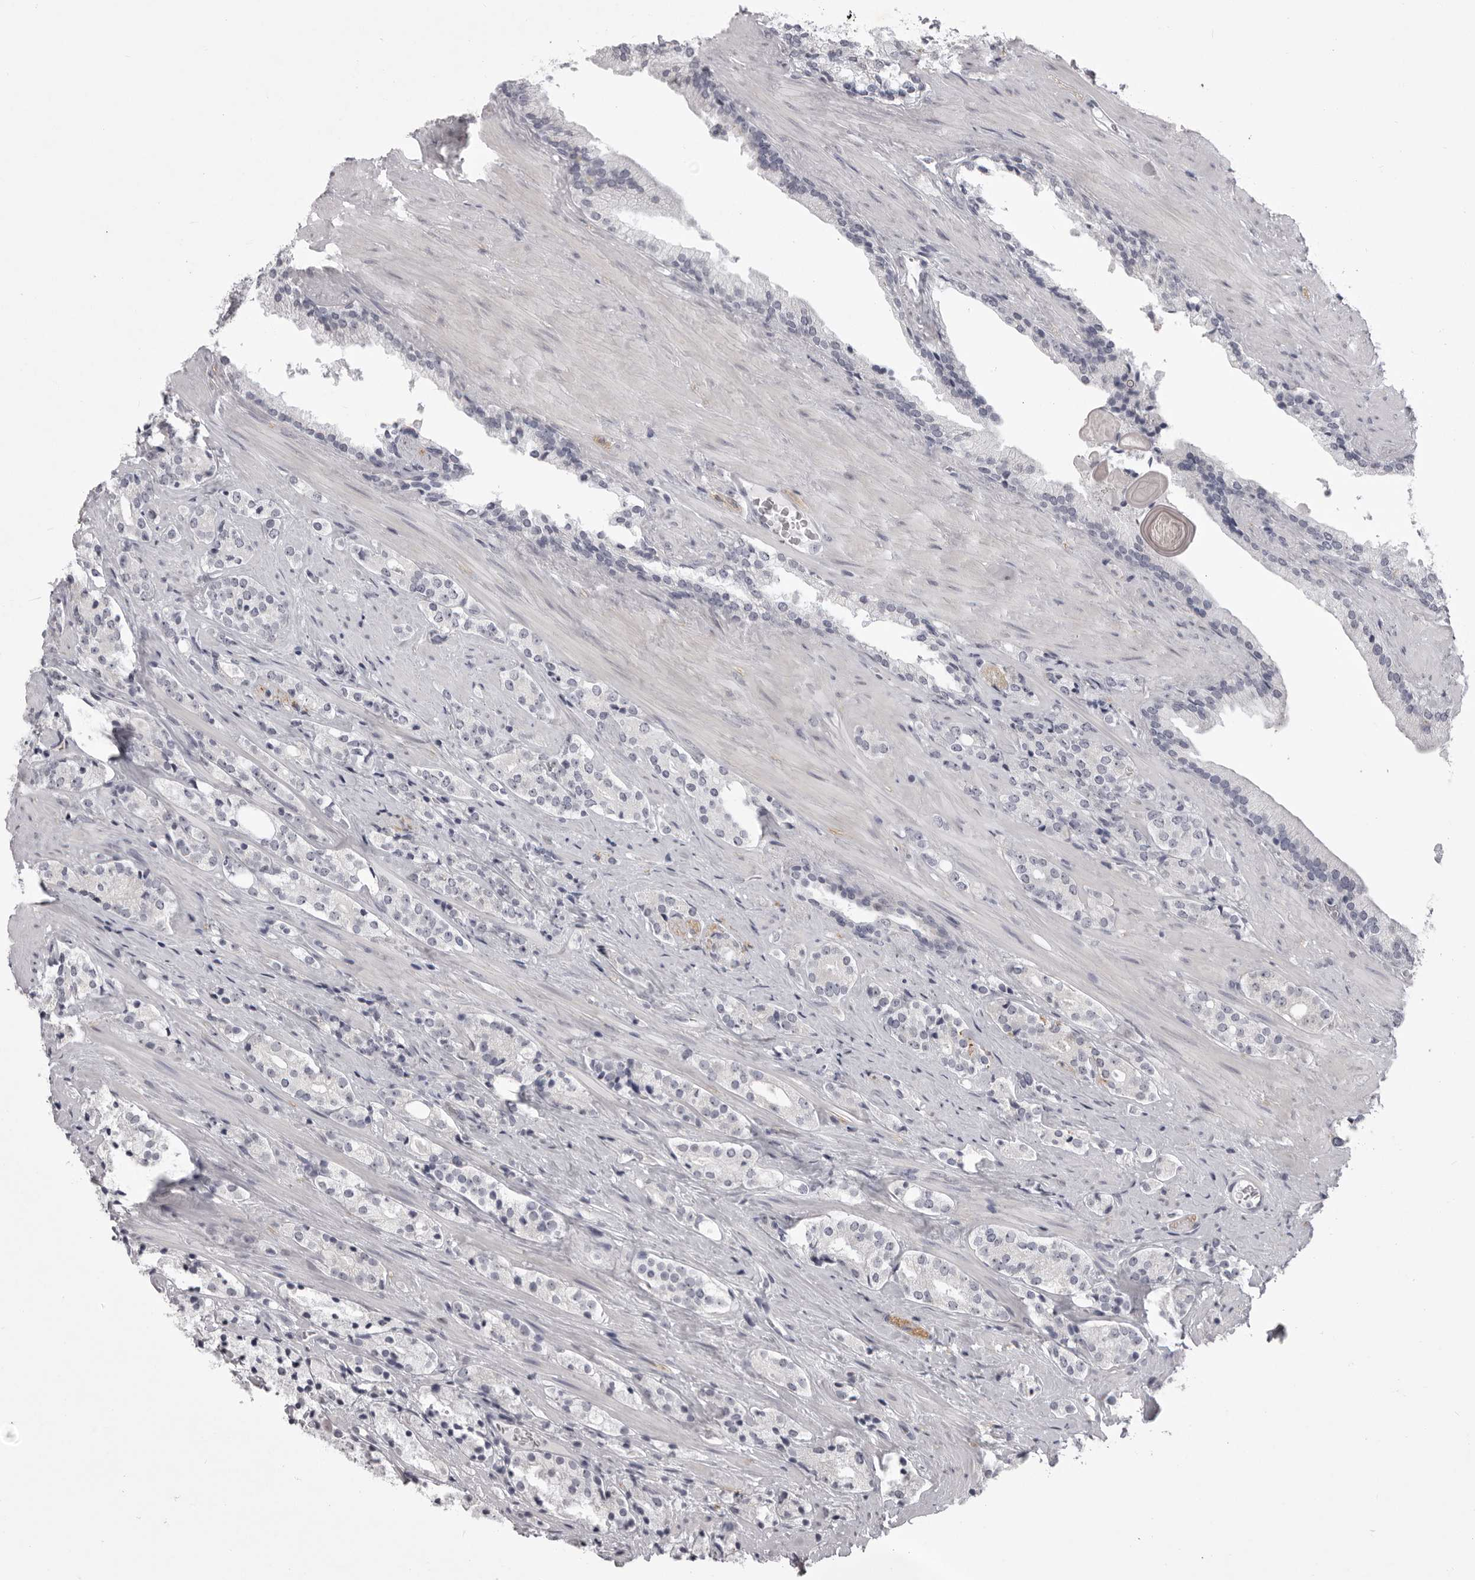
{"staining": {"intensity": "negative", "quantity": "none", "location": "none"}, "tissue": "prostate cancer", "cell_type": "Tumor cells", "image_type": "cancer", "snomed": [{"axis": "morphology", "description": "Adenocarcinoma, High grade"}, {"axis": "topography", "description": "Prostate"}], "caption": "High magnification brightfield microscopy of prostate cancer stained with DAB (brown) and counterstained with hematoxylin (blue): tumor cells show no significant staining. Brightfield microscopy of IHC stained with DAB (3,3'-diaminobenzidine) (brown) and hematoxylin (blue), captured at high magnification.", "gene": "EPHA10", "patient": {"sex": "male", "age": 71}}